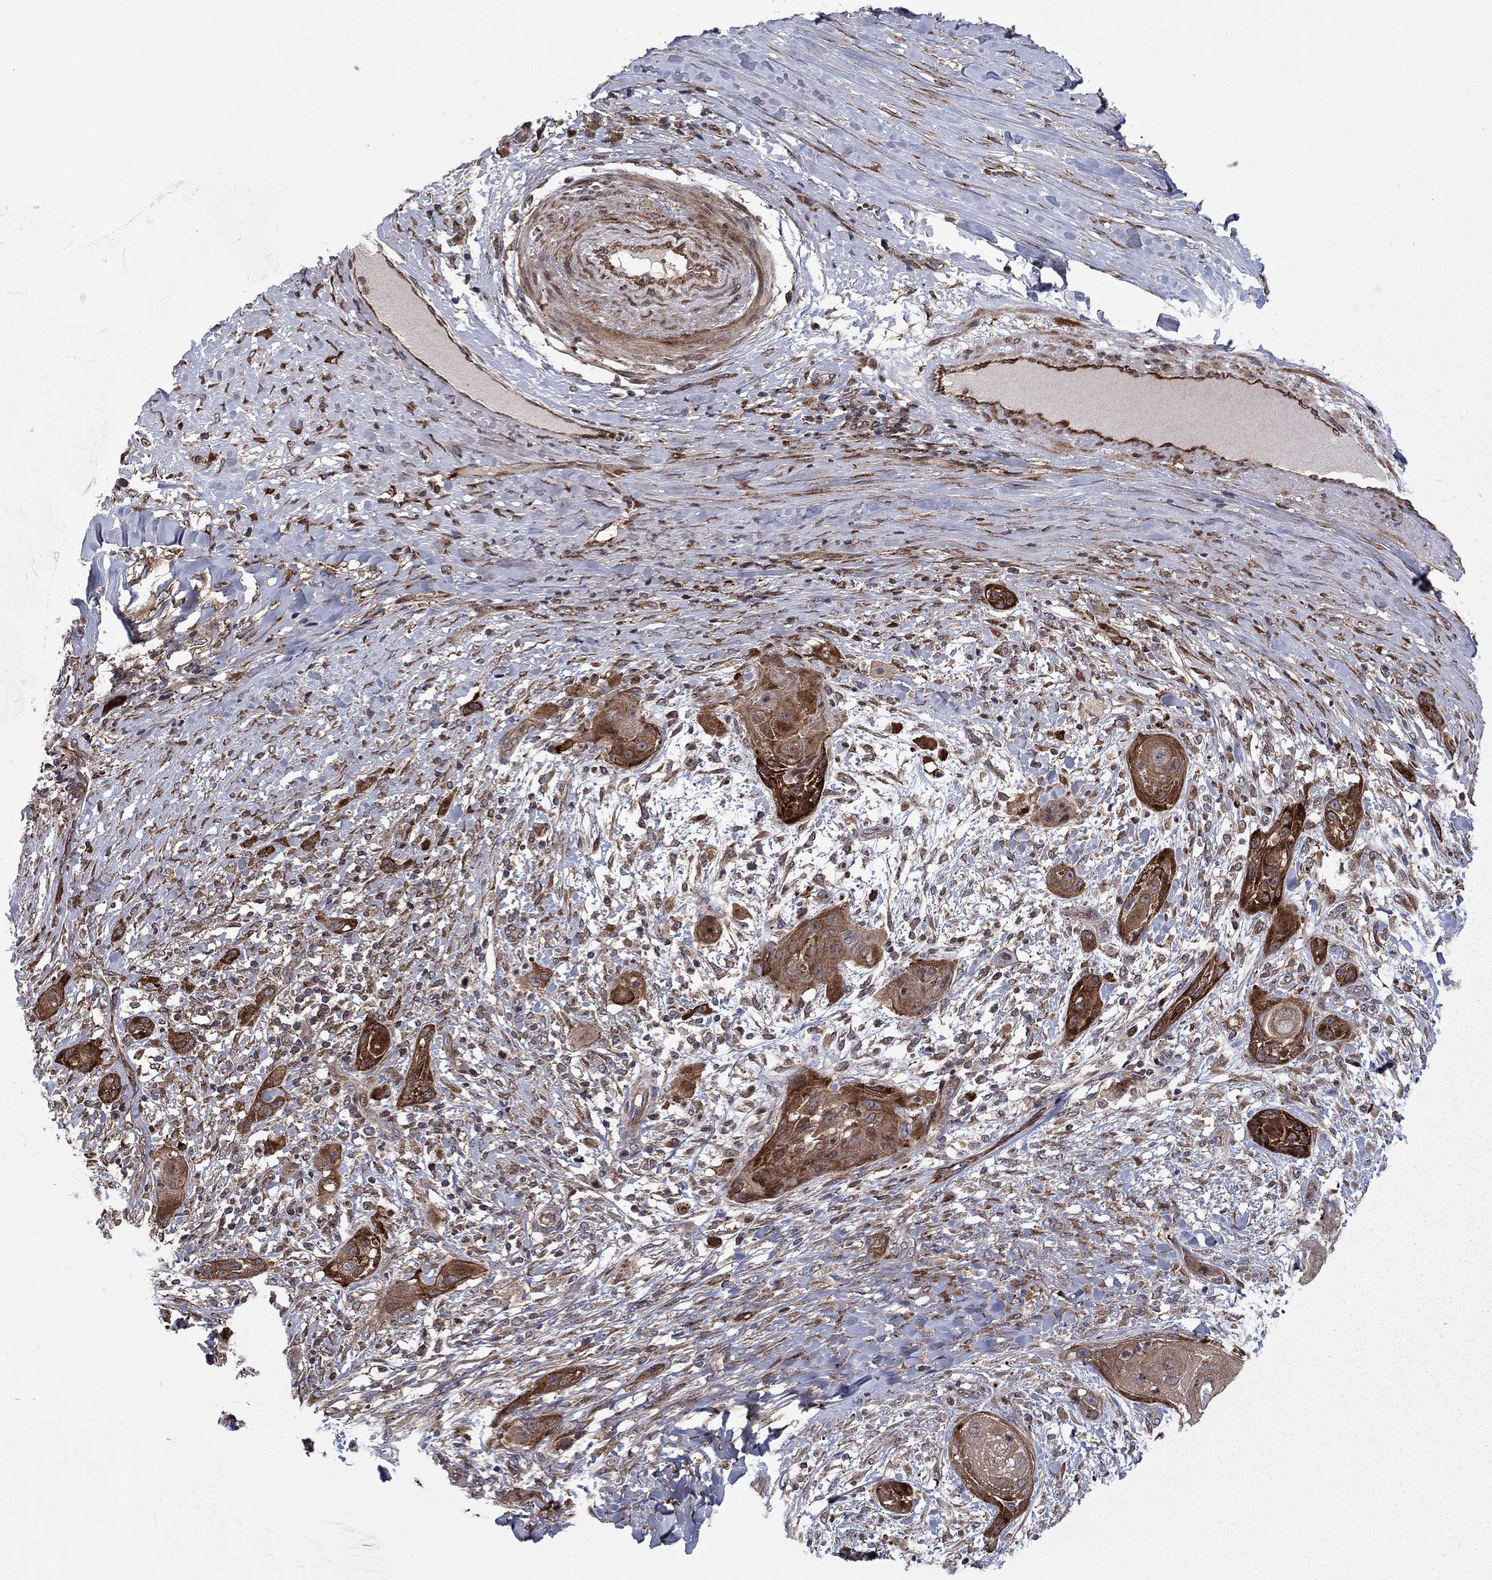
{"staining": {"intensity": "moderate", "quantity": ">75%", "location": "cytoplasmic/membranous"}, "tissue": "skin cancer", "cell_type": "Tumor cells", "image_type": "cancer", "snomed": [{"axis": "morphology", "description": "Squamous cell carcinoma, NOS"}, {"axis": "topography", "description": "Skin"}], "caption": "Protein expression analysis of squamous cell carcinoma (skin) exhibits moderate cytoplasmic/membranous positivity in about >75% of tumor cells. Nuclei are stained in blue.", "gene": "HDAC4", "patient": {"sex": "male", "age": 62}}